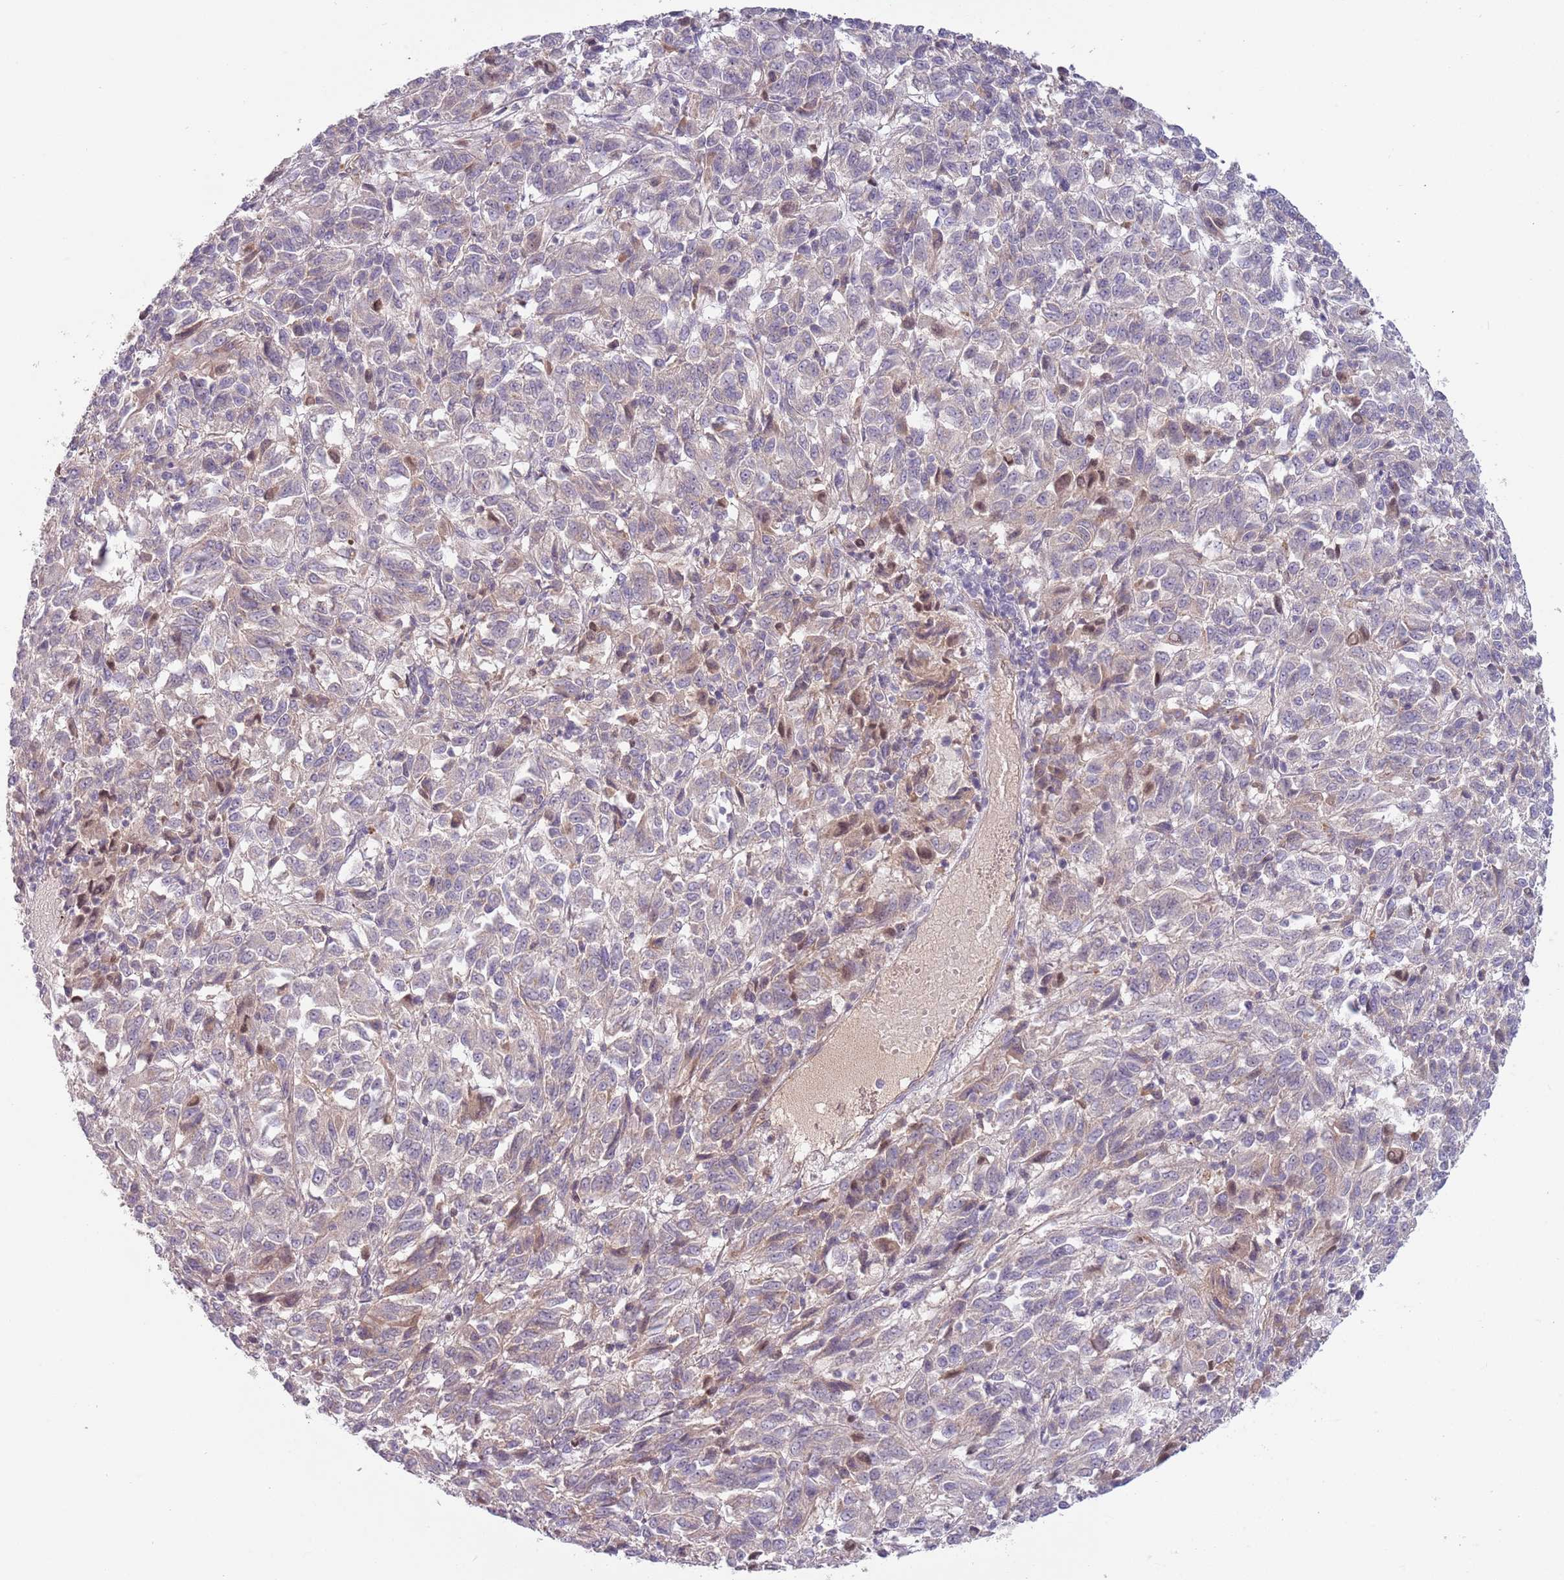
{"staining": {"intensity": "negative", "quantity": "none", "location": "none"}, "tissue": "melanoma", "cell_type": "Tumor cells", "image_type": "cancer", "snomed": [{"axis": "morphology", "description": "Malignant melanoma, Metastatic site"}, {"axis": "topography", "description": "Lung"}], "caption": "A micrograph of malignant melanoma (metastatic site) stained for a protein displays no brown staining in tumor cells. (Immunohistochemistry (ihc), brightfield microscopy, high magnification).", "gene": "SAV1", "patient": {"sex": "male", "age": 64}}